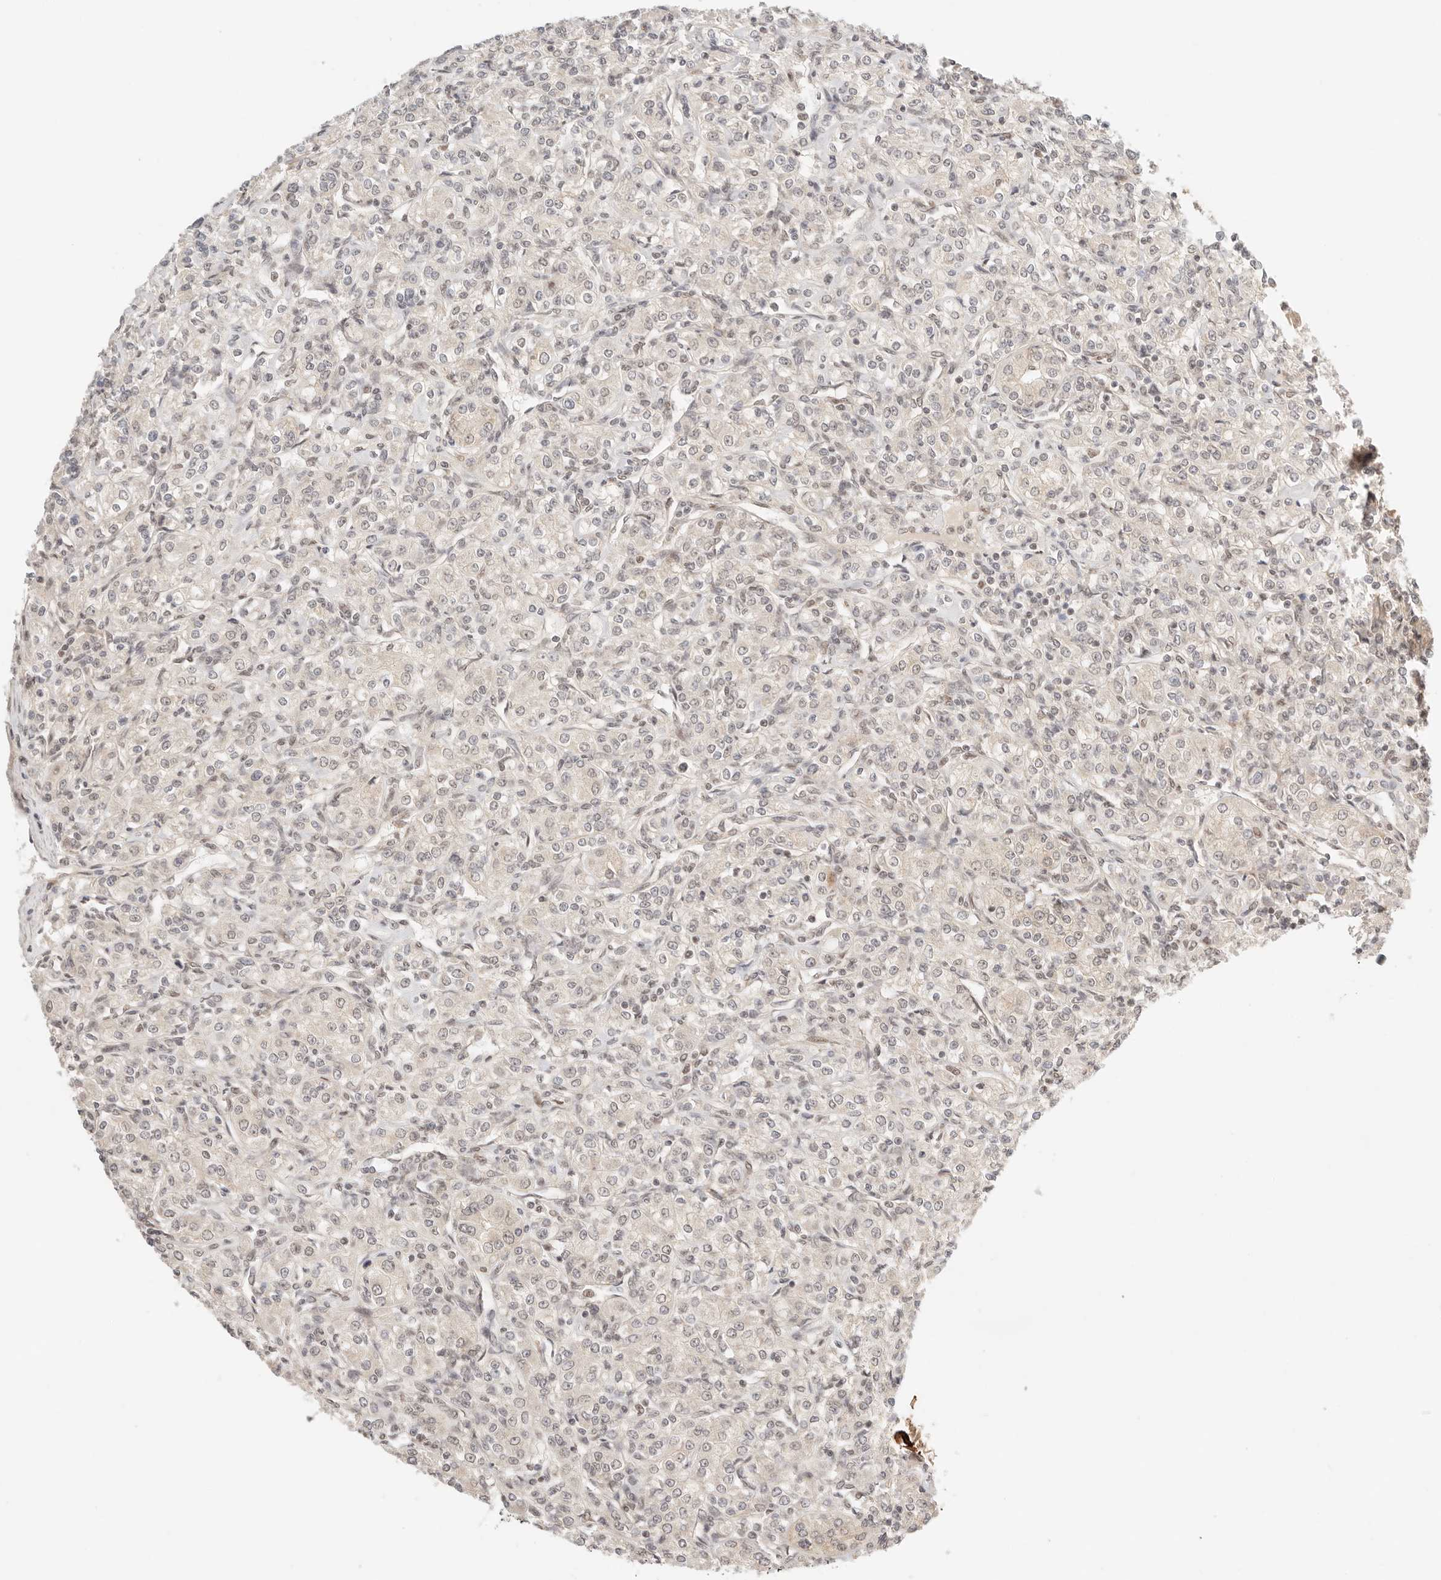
{"staining": {"intensity": "weak", "quantity": "<25%", "location": "nuclear"}, "tissue": "renal cancer", "cell_type": "Tumor cells", "image_type": "cancer", "snomed": [{"axis": "morphology", "description": "Adenocarcinoma, NOS"}, {"axis": "topography", "description": "Kidney"}], "caption": "A high-resolution histopathology image shows IHC staining of adenocarcinoma (renal), which displays no significant staining in tumor cells.", "gene": "GTF2E2", "patient": {"sex": "male", "age": 77}}